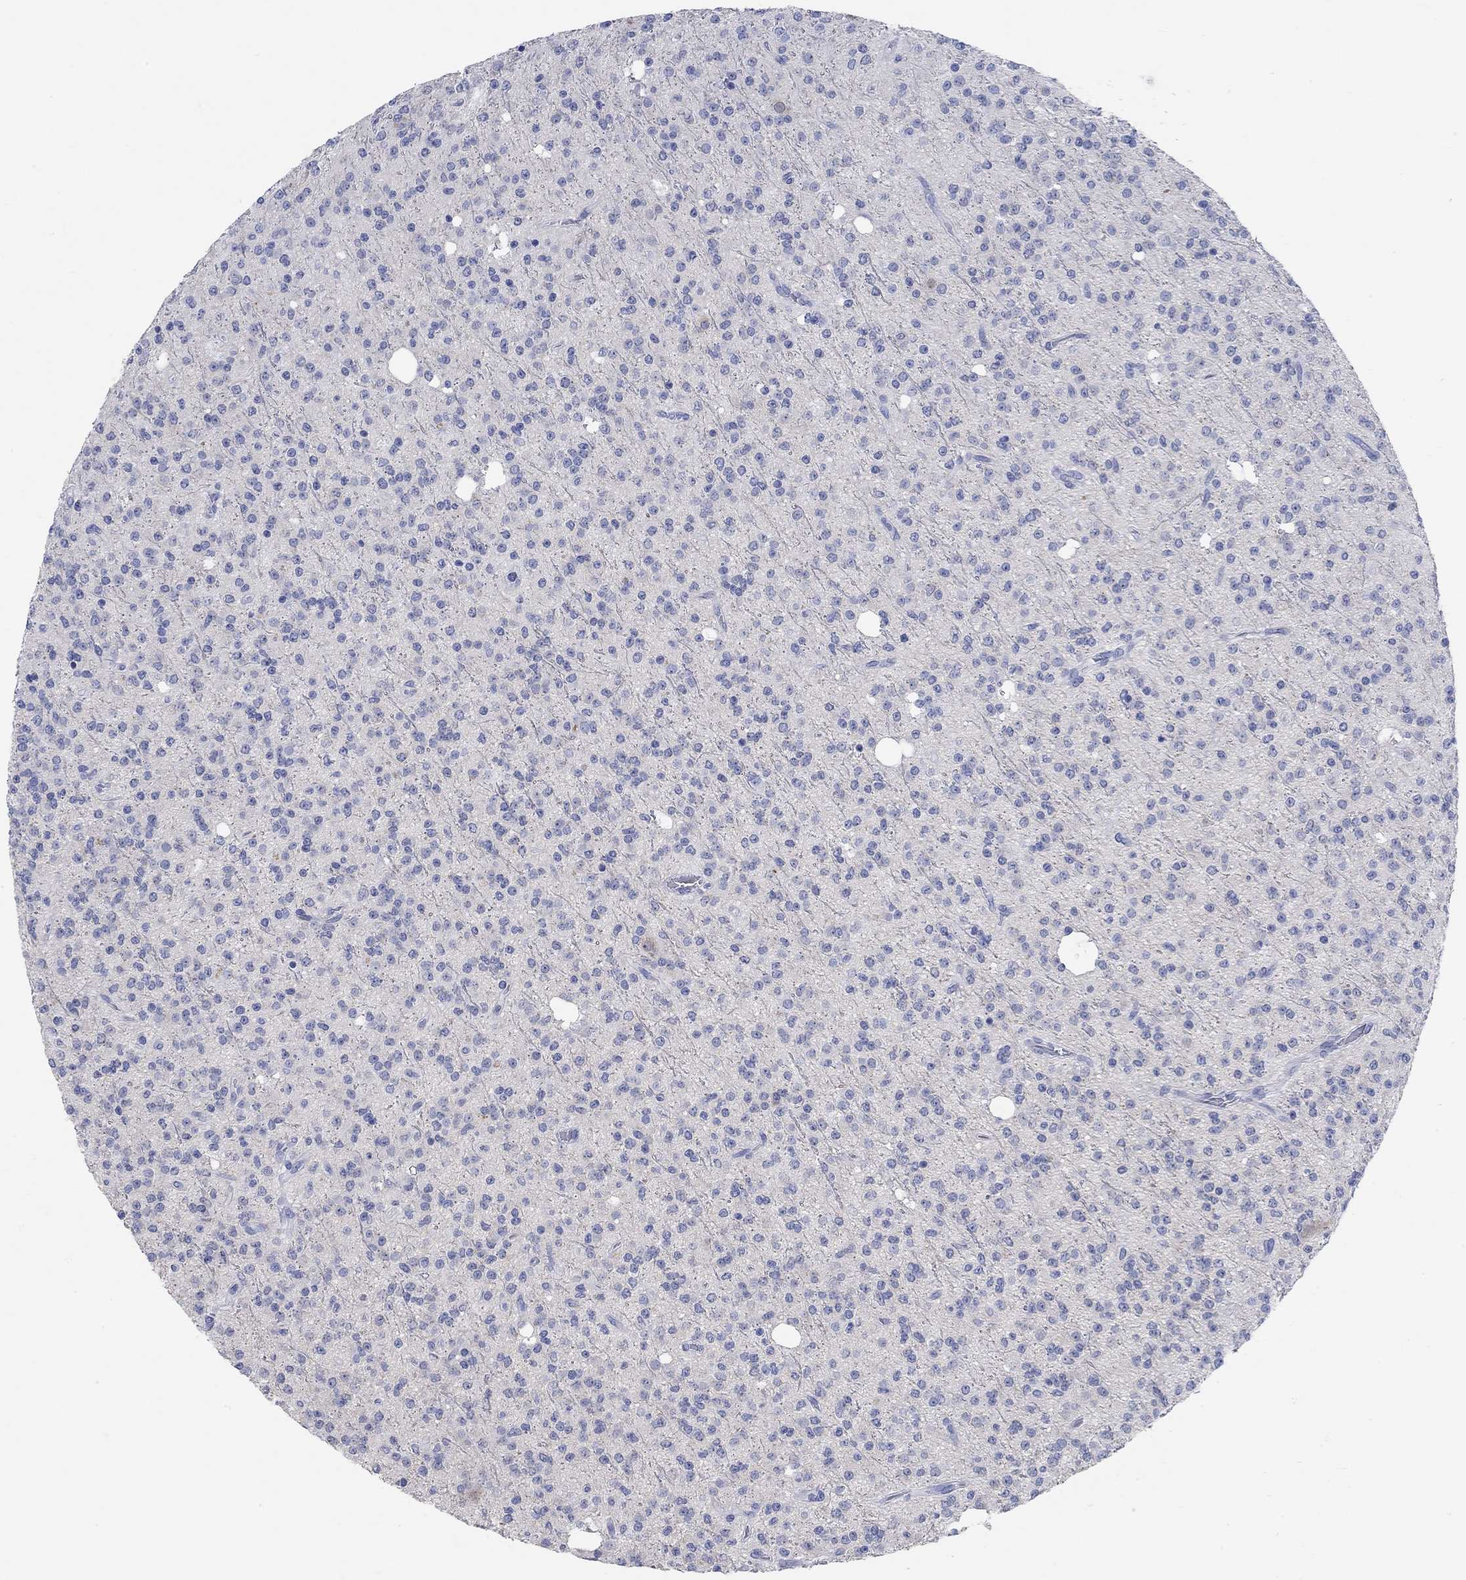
{"staining": {"intensity": "negative", "quantity": "none", "location": "none"}, "tissue": "glioma", "cell_type": "Tumor cells", "image_type": "cancer", "snomed": [{"axis": "morphology", "description": "Glioma, malignant, Low grade"}, {"axis": "topography", "description": "Brain"}], "caption": "Immunohistochemistry micrograph of neoplastic tissue: human malignant glioma (low-grade) stained with DAB exhibits no significant protein positivity in tumor cells.", "gene": "GRIA3", "patient": {"sex": "male", "age": 27}}